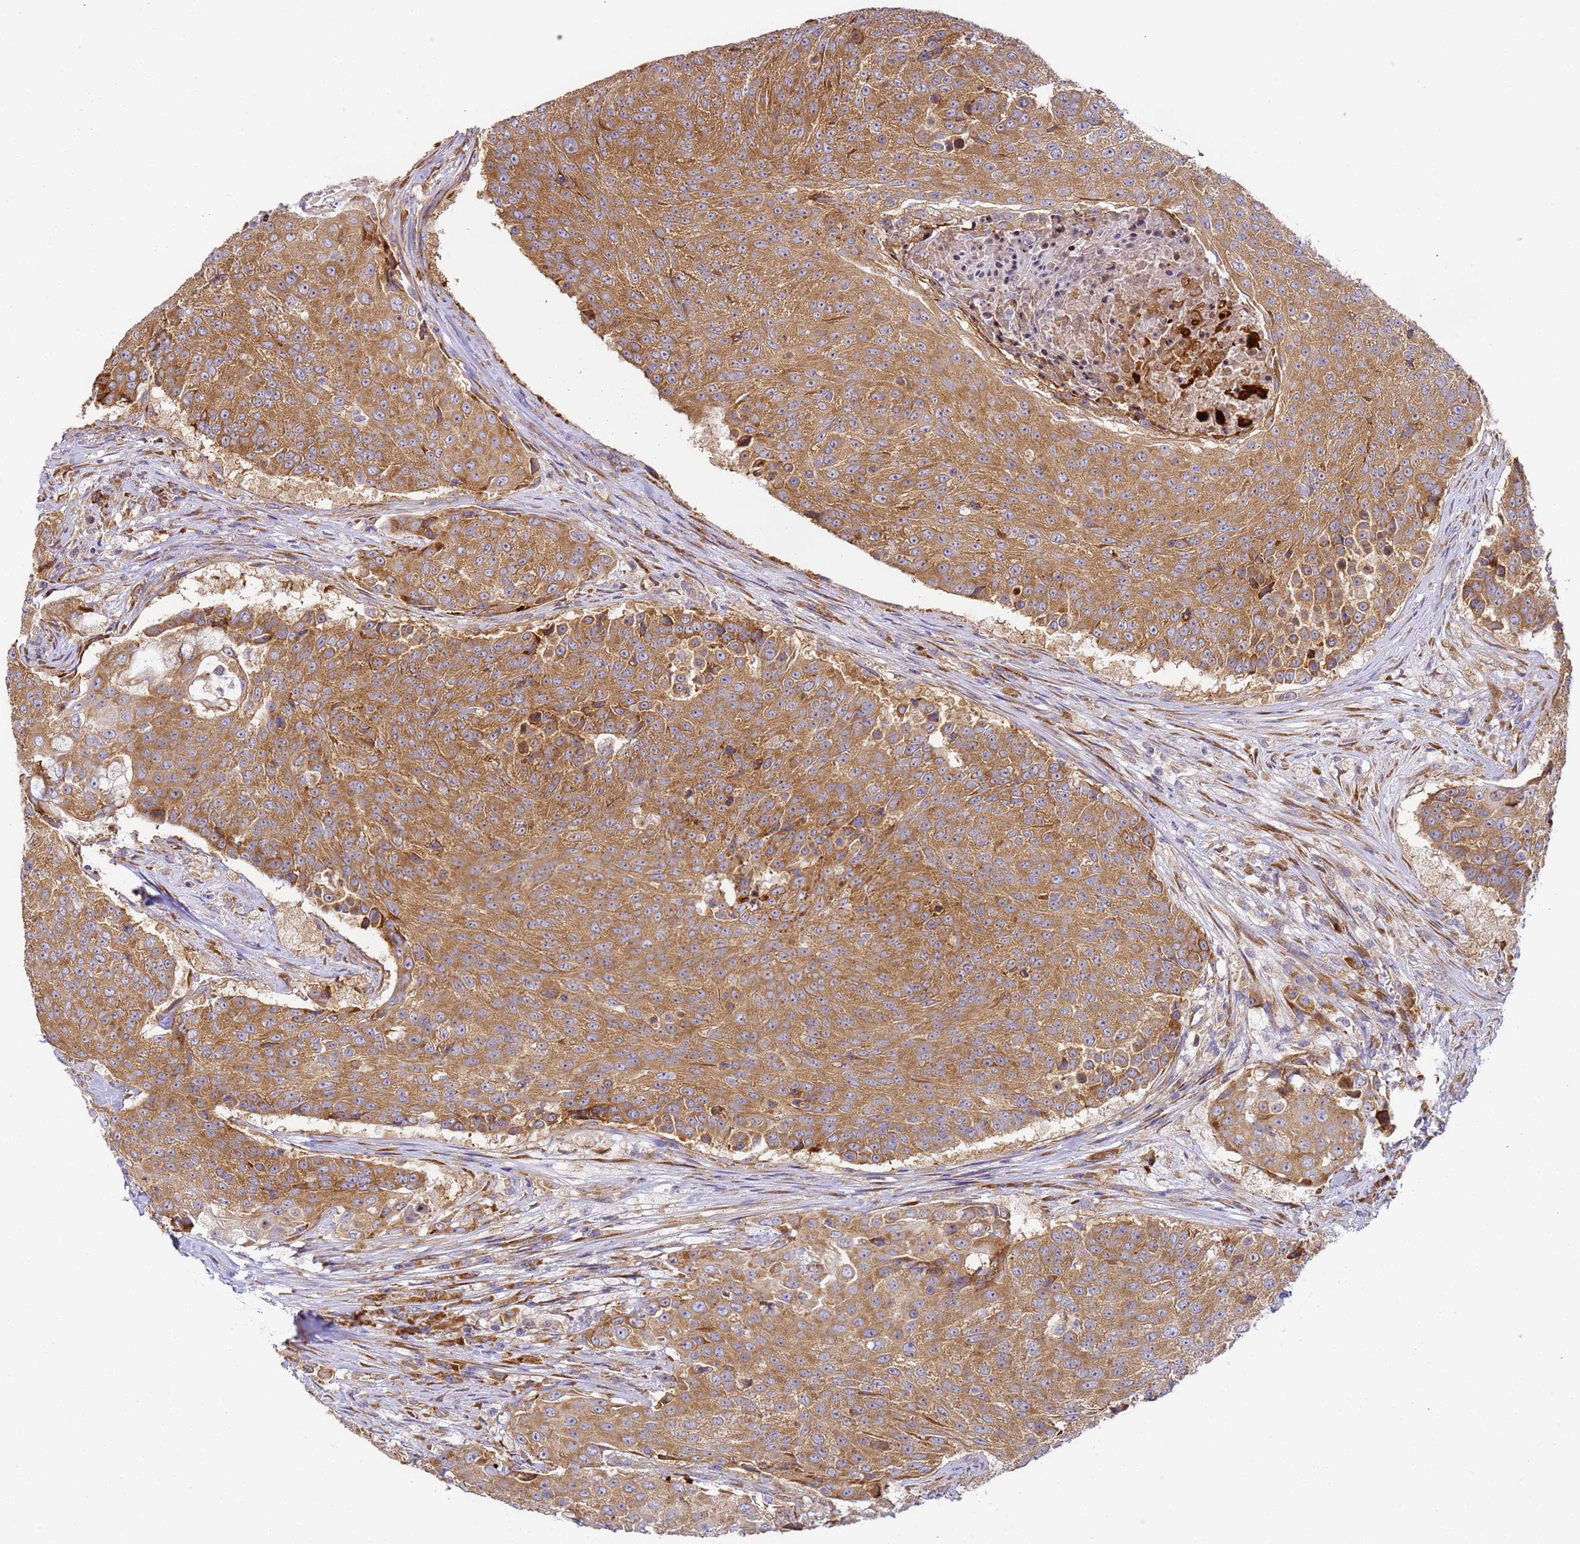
{"staining": {"intensity": "moderate", "quantity": ">75%", "location": "cytoplasmic/membranous"}, "tissue": "urothelial cancer", "cell_type": "Tumor cells", "image_type": "cancer", "snomed": [{"axis": "morphology", "description": "Urothelial carcinoma, High grade"}, {"axis": "topography", "description": "Urinary bladder"}], "caption": "DAB immunohistochemical staining of human urothelial cancer demonstrates moderate cytoplasmic/membranous protein positivity in about >75% of tumor cells.", "gene": "RPL13A", "patient": {"sex": "female", "age": 63}}